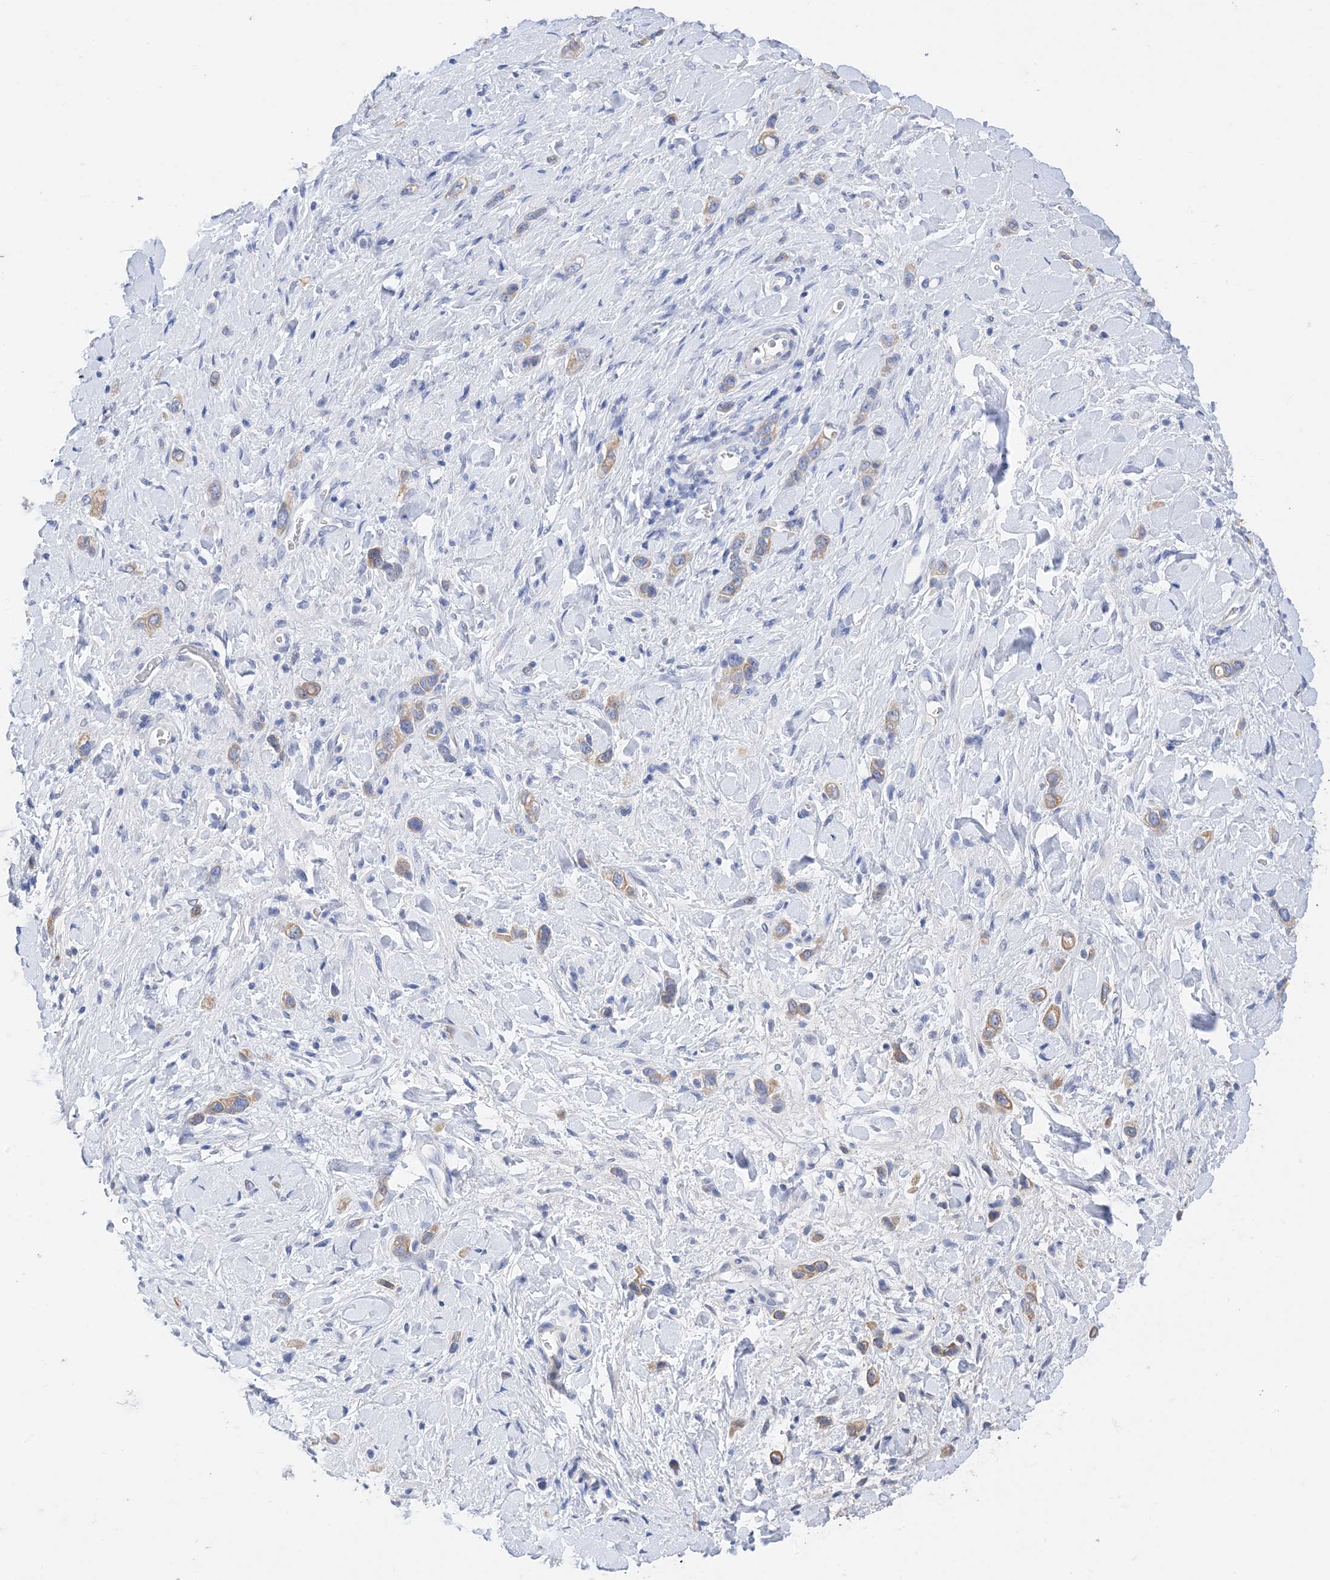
{"staining": {"intensity": "weak", "quantity": ">75%", "location": "cytoplasmic/membranous"}, "tissue": "stomach cancer", "cell_type": "Tumor cells", "image_type": "cancer", "snomed": [{"axis": "morphology", "description": "Adenocarcinoma, NOS"}, {"axis": "topography", "description": "Stomach"}], "caption": "Stomach cancer stained with immunohistochemistry displays weak cytoplasmic/membranous positivity in about >75% of tumor cells.", "gene": "PLK4", "patient": {"sex": "female", "age": 65}}